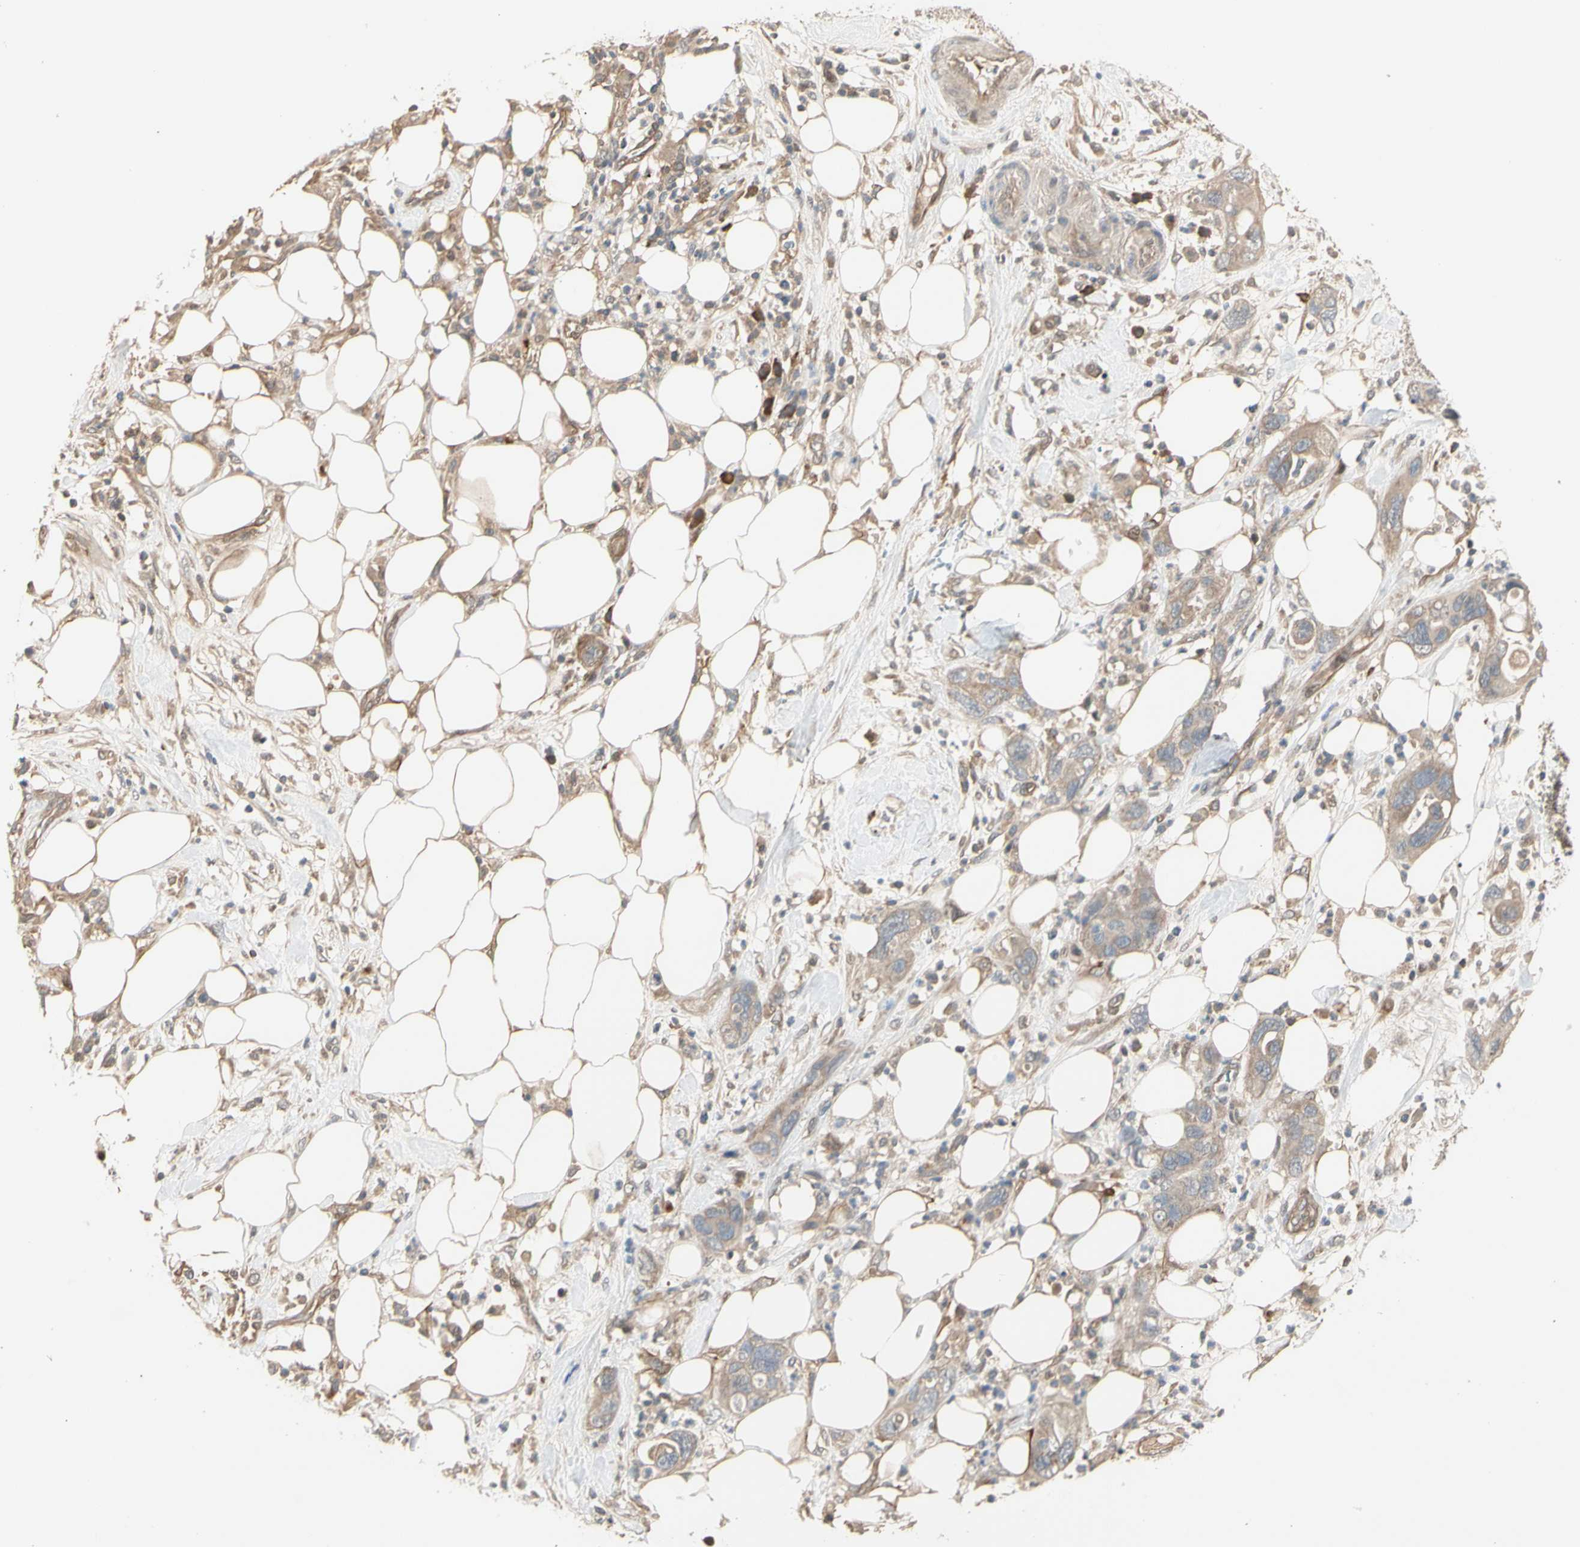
{"staining": {"intensity": "weak", "quantity": "25%-75%", "location": "cytoplasmic/membranous"}, "tissue": "pancreatic cancer", "cell_type": "Tumor cells", "image_type": "cancer", "snomed": [{"axis": "morphology", "description": "Adenocarcinoma, NOS"}, {"axis": "topography", "description": "Pancreas"}], "caption": "IHC staining of pancreatic cancer (adenocarcinoma), which exhibits low levels of weak cytoplasmic/membranous staining in about 25%-75% of tumor cells indicating weak cytoplasmic/membranous protein expression. The staining was performed using DAB (3,3'-diaminobenzidine) (brown) for protein detection and nuclei were counterstained in hematoxylin (blue).", "gene": "ATG4C", "patient": {"sex": "female", "age": 71}}